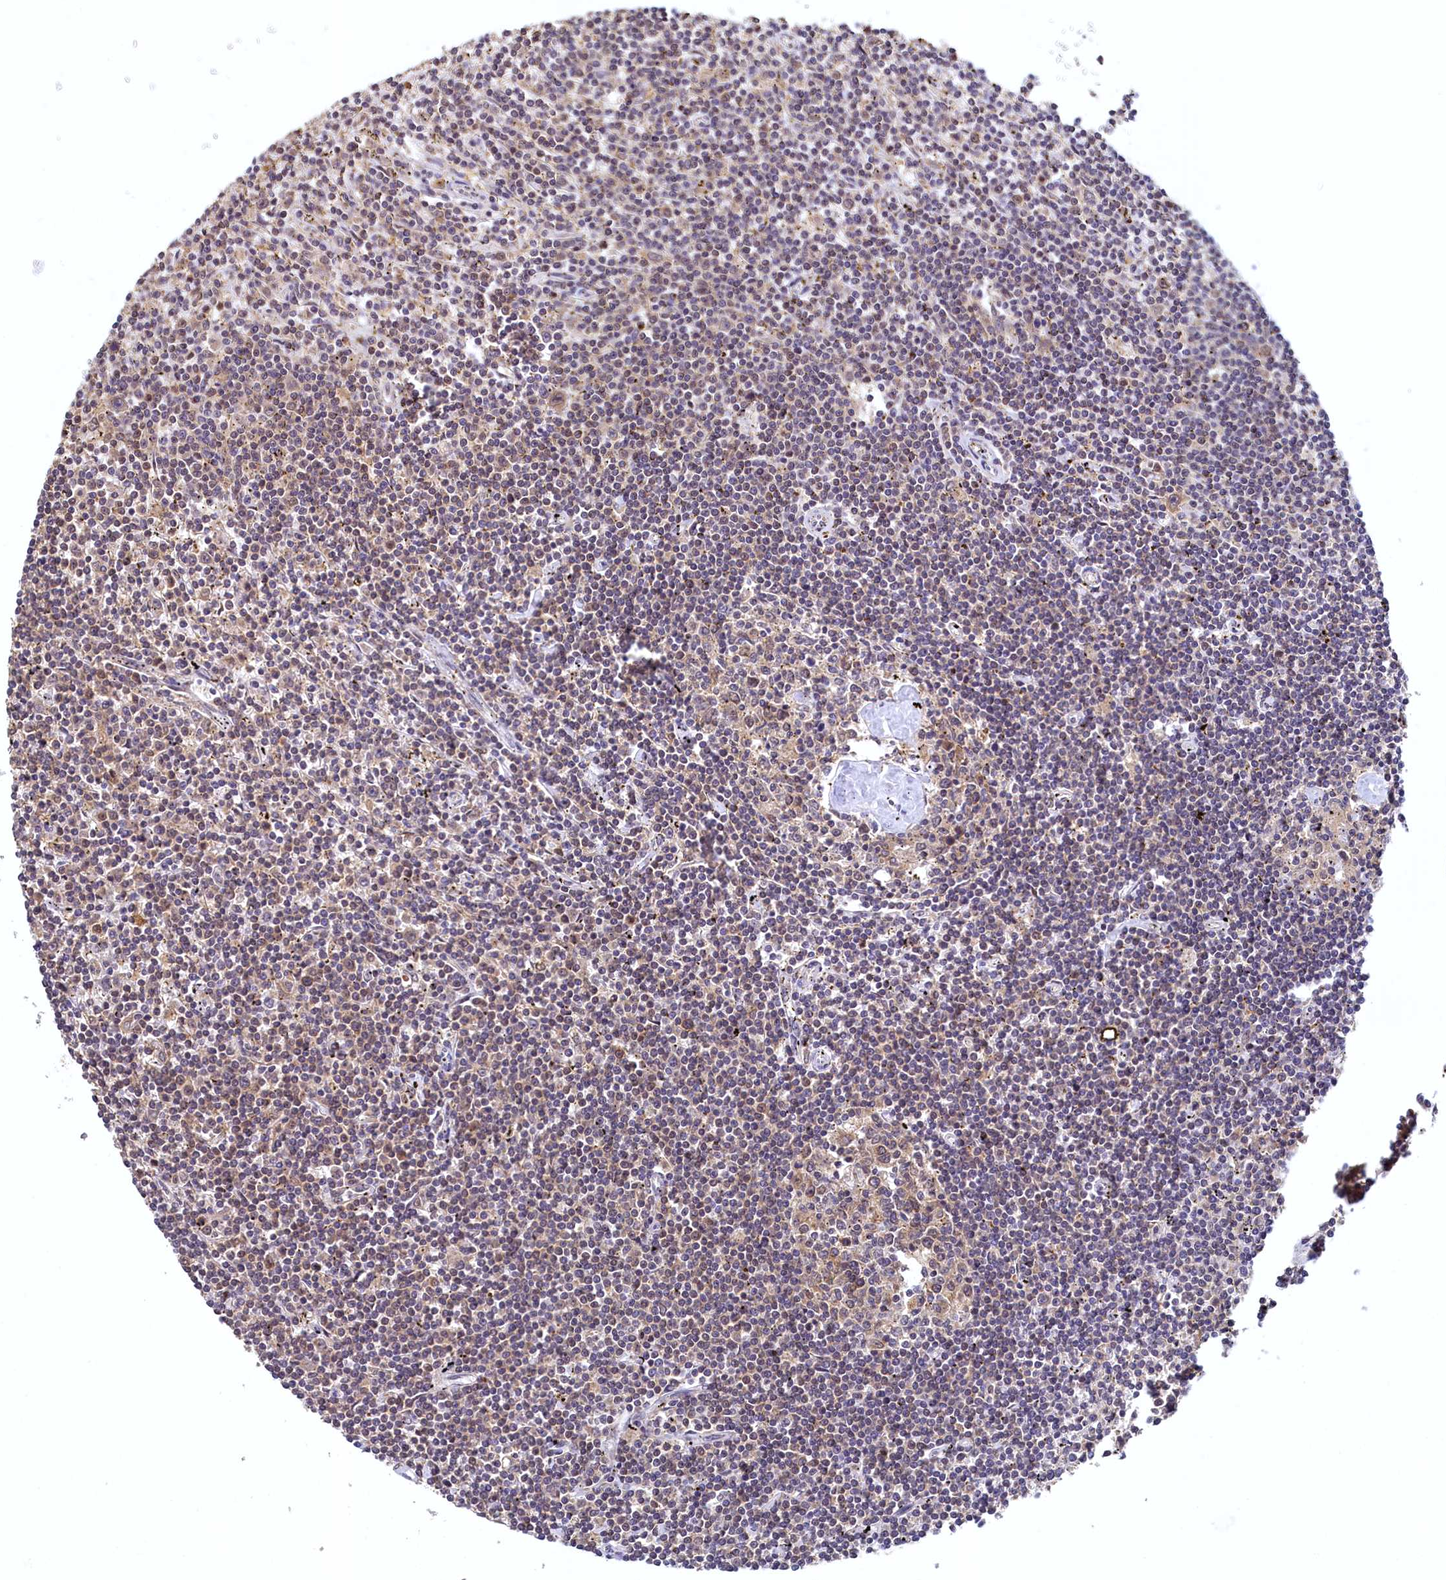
{"staining": {"intensity": "weak", "quantity": "<25%", "location": "cytoplasmic/membranous"}, "tissue": "lymphoma", "cell_type": "Tumor cells", "image_type": "cancer", "snomed": [{"axis": "morphology", "description": "Malignant lymphoma, non-Hodgkin's type, Low grade"}, {"axis": "topography", "description": "Spleen"}], "caption": "A micrograph of lymphoma stained for a protein displays no brown staining in tumor cells.", "gene": "PAAF1", "patient": {"sex": "male", "age": 76}}